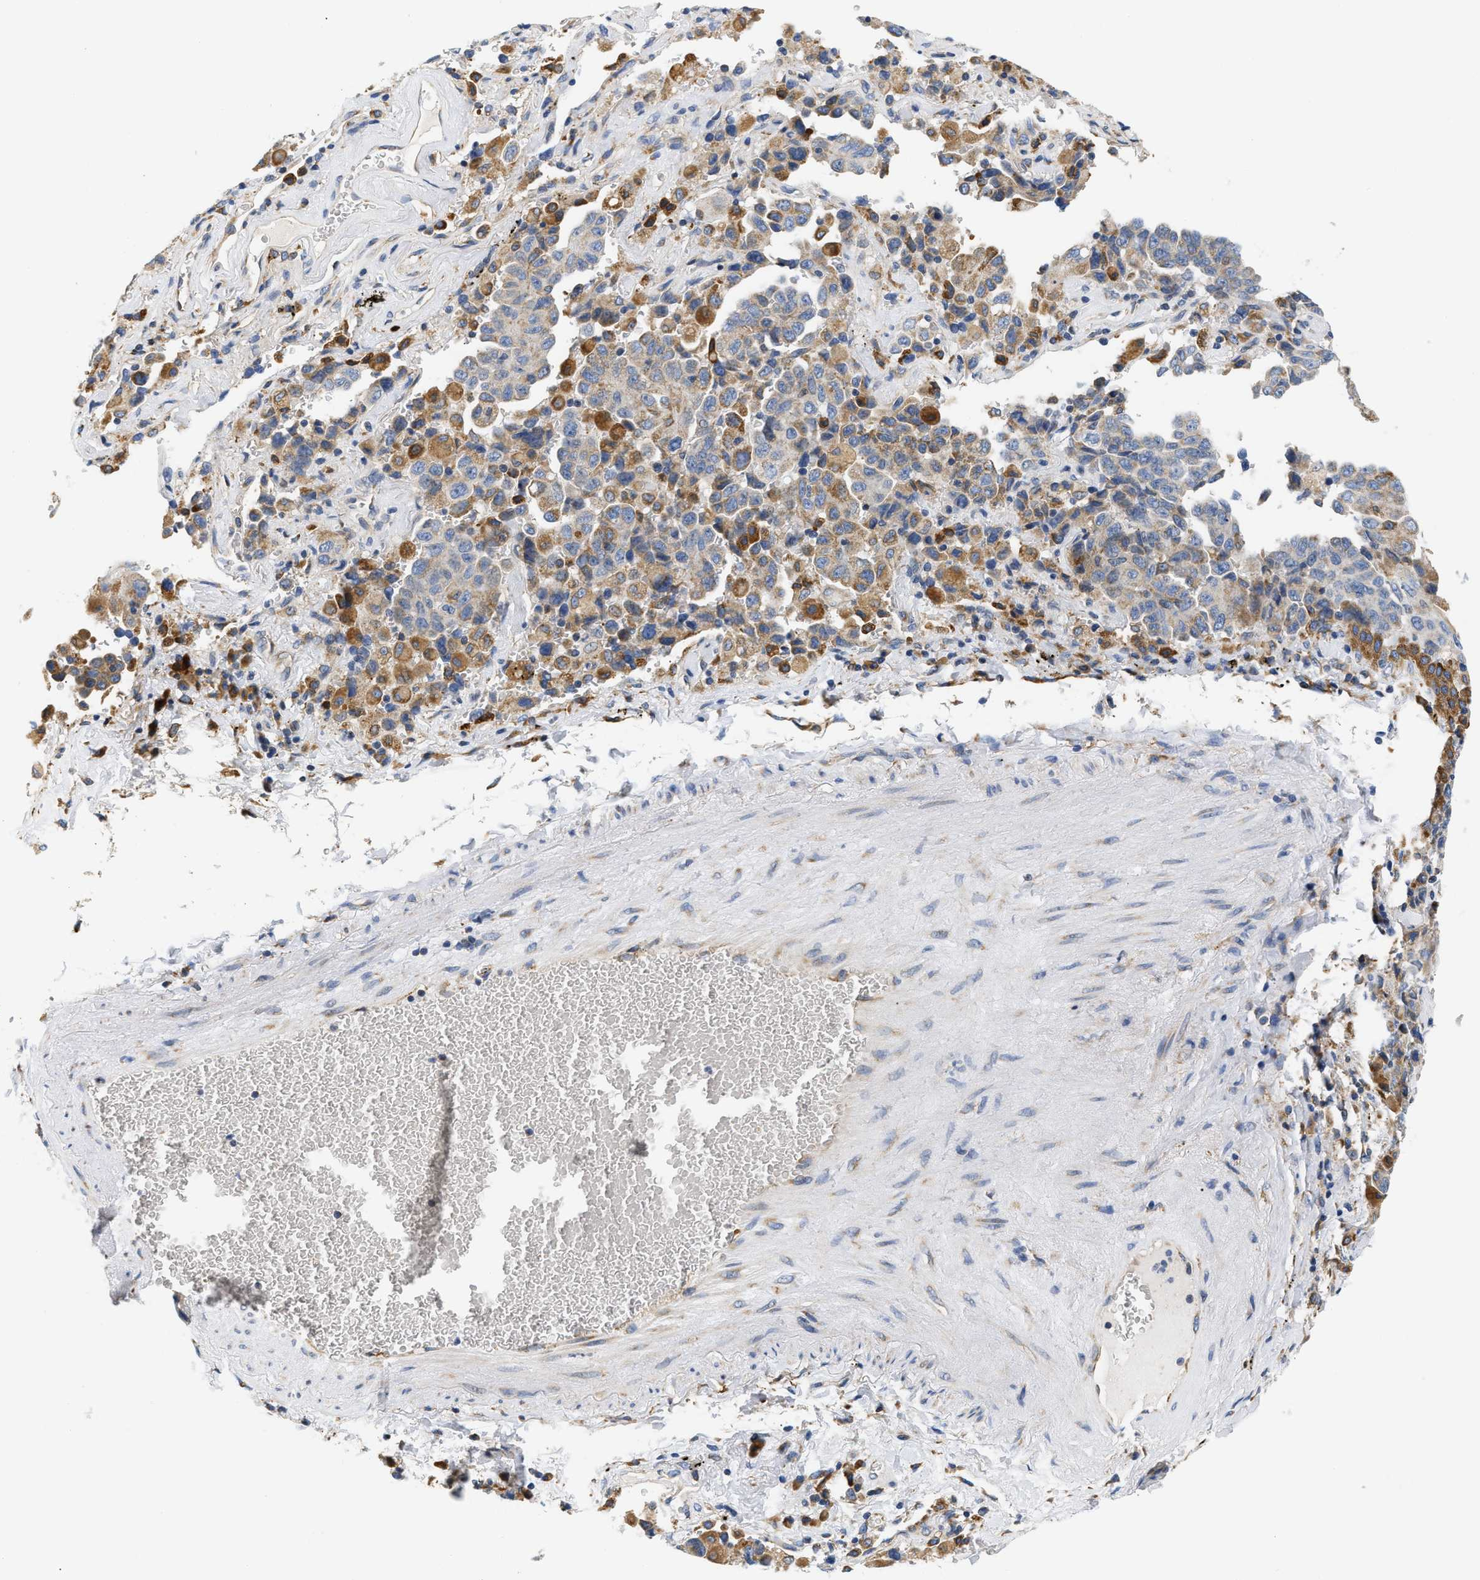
{"staining": {"intensity": "moderate", "quantity": "<25%", "location": "cytoplasmic/membranous"}, "tissue": "lung cancer", "cell_type": "Tumor cells", "image_type": "cancer", "snomed": [{"axis": "morphology", "description": "Adenocarcinoma, NOS"}, {"axis": "topography", "description": "Lung"}], "caption": "Moderate cytoplasmic/membranous staining for a protein is present in approximately <25% of tumor cells of lung cancer using IHC.", "gene": "HDHD3", "patient": {"sex": "female", "age": 51}}